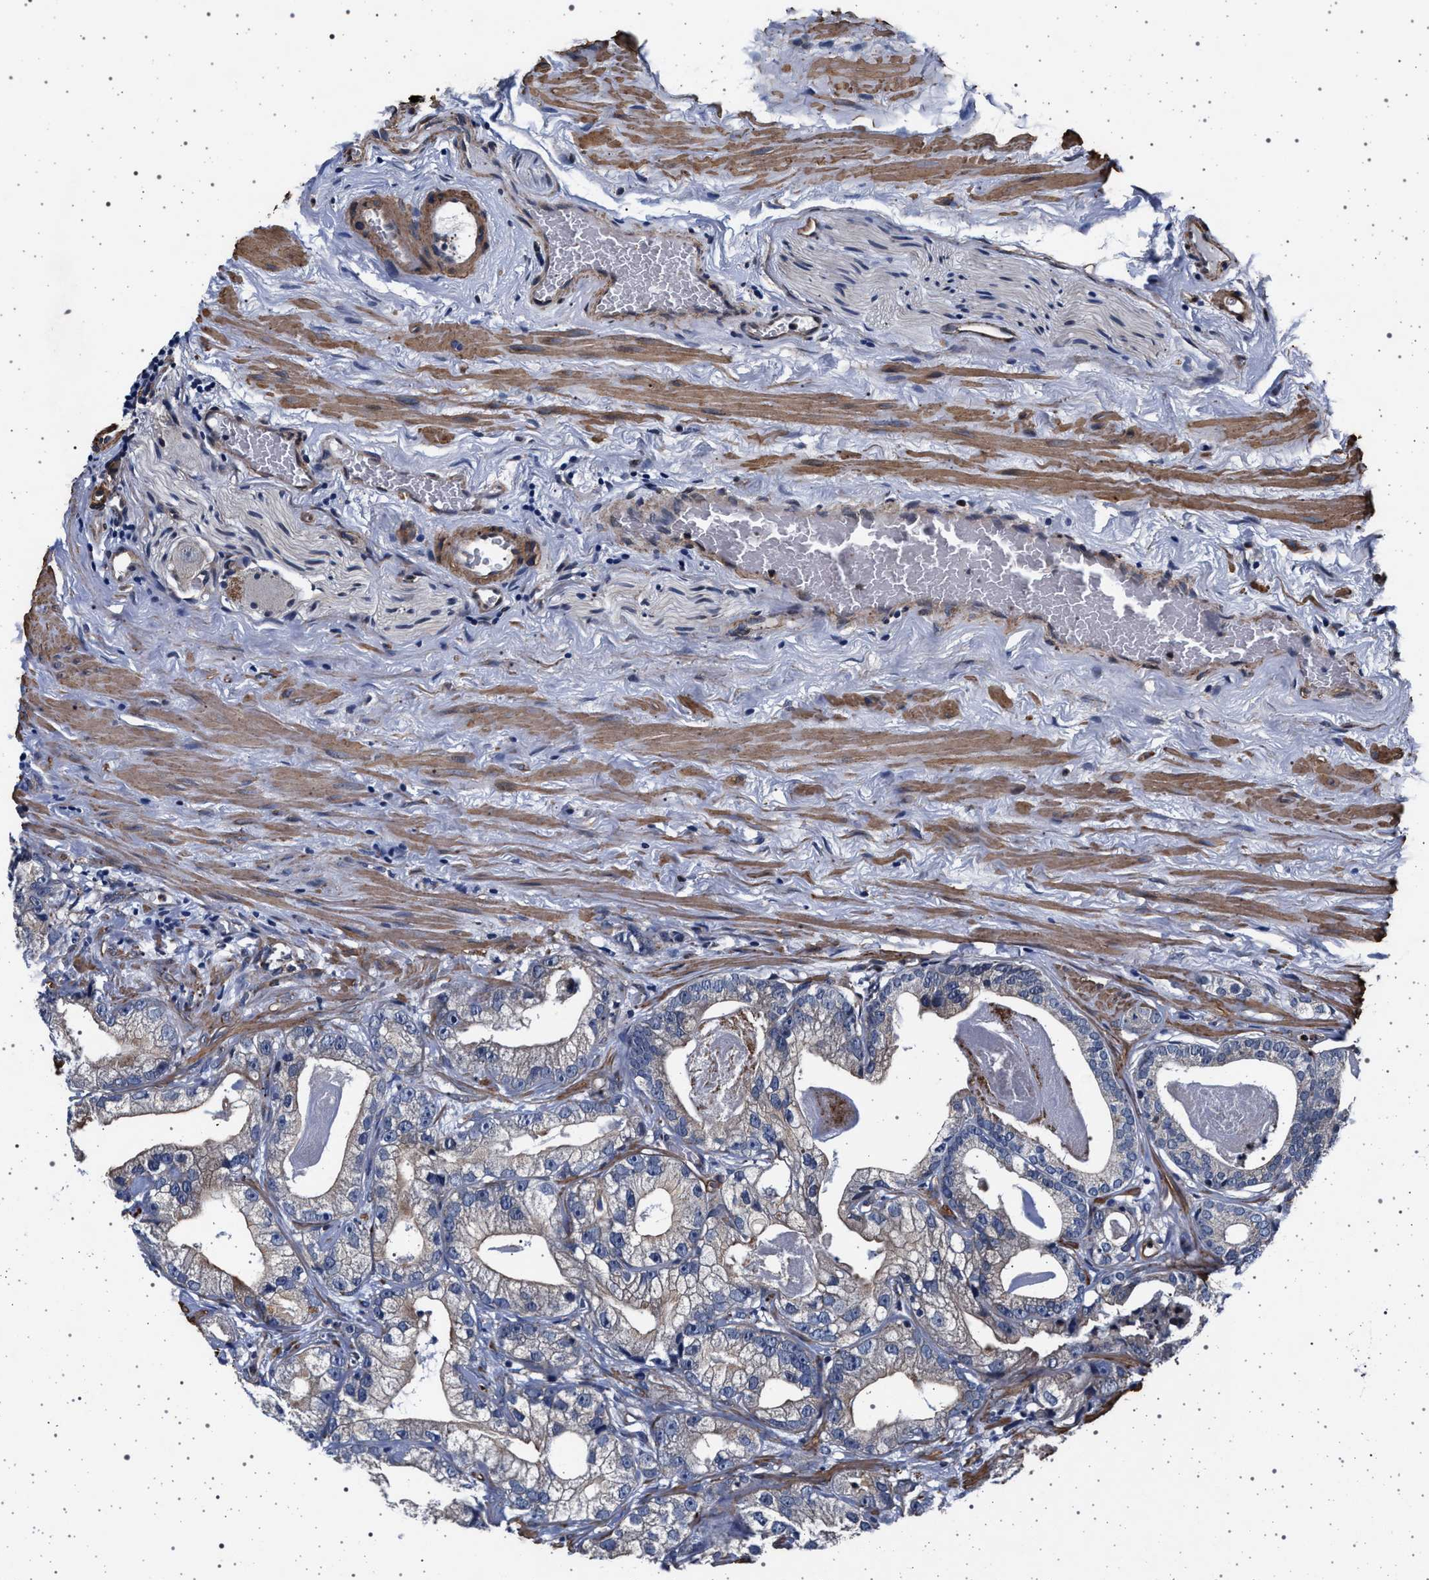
{"staining": {"intensity": "negative", "quantity": "none", "location": "none"}, "tissue": "prostate cancer", "cell_type": "Tumor cells", "image_type": "cancer", "snomed": [{"axis": "morphology", "description": "Adenocarcinoma, Low grade"}, {"axis": "topography", "description": "Prostate"}], "caption": "Immunohistochemistry (IHC) of human low-grade adenocarcinoma (prostate) exhibits no expression in tumor cells. (DAB (3,3'-diaminobenzidine) immunohistochemistry visualized using brightfield microscopy, high magnification).", "gene": "KCNK6", "patient": {"sex": "male", "age": 59}}